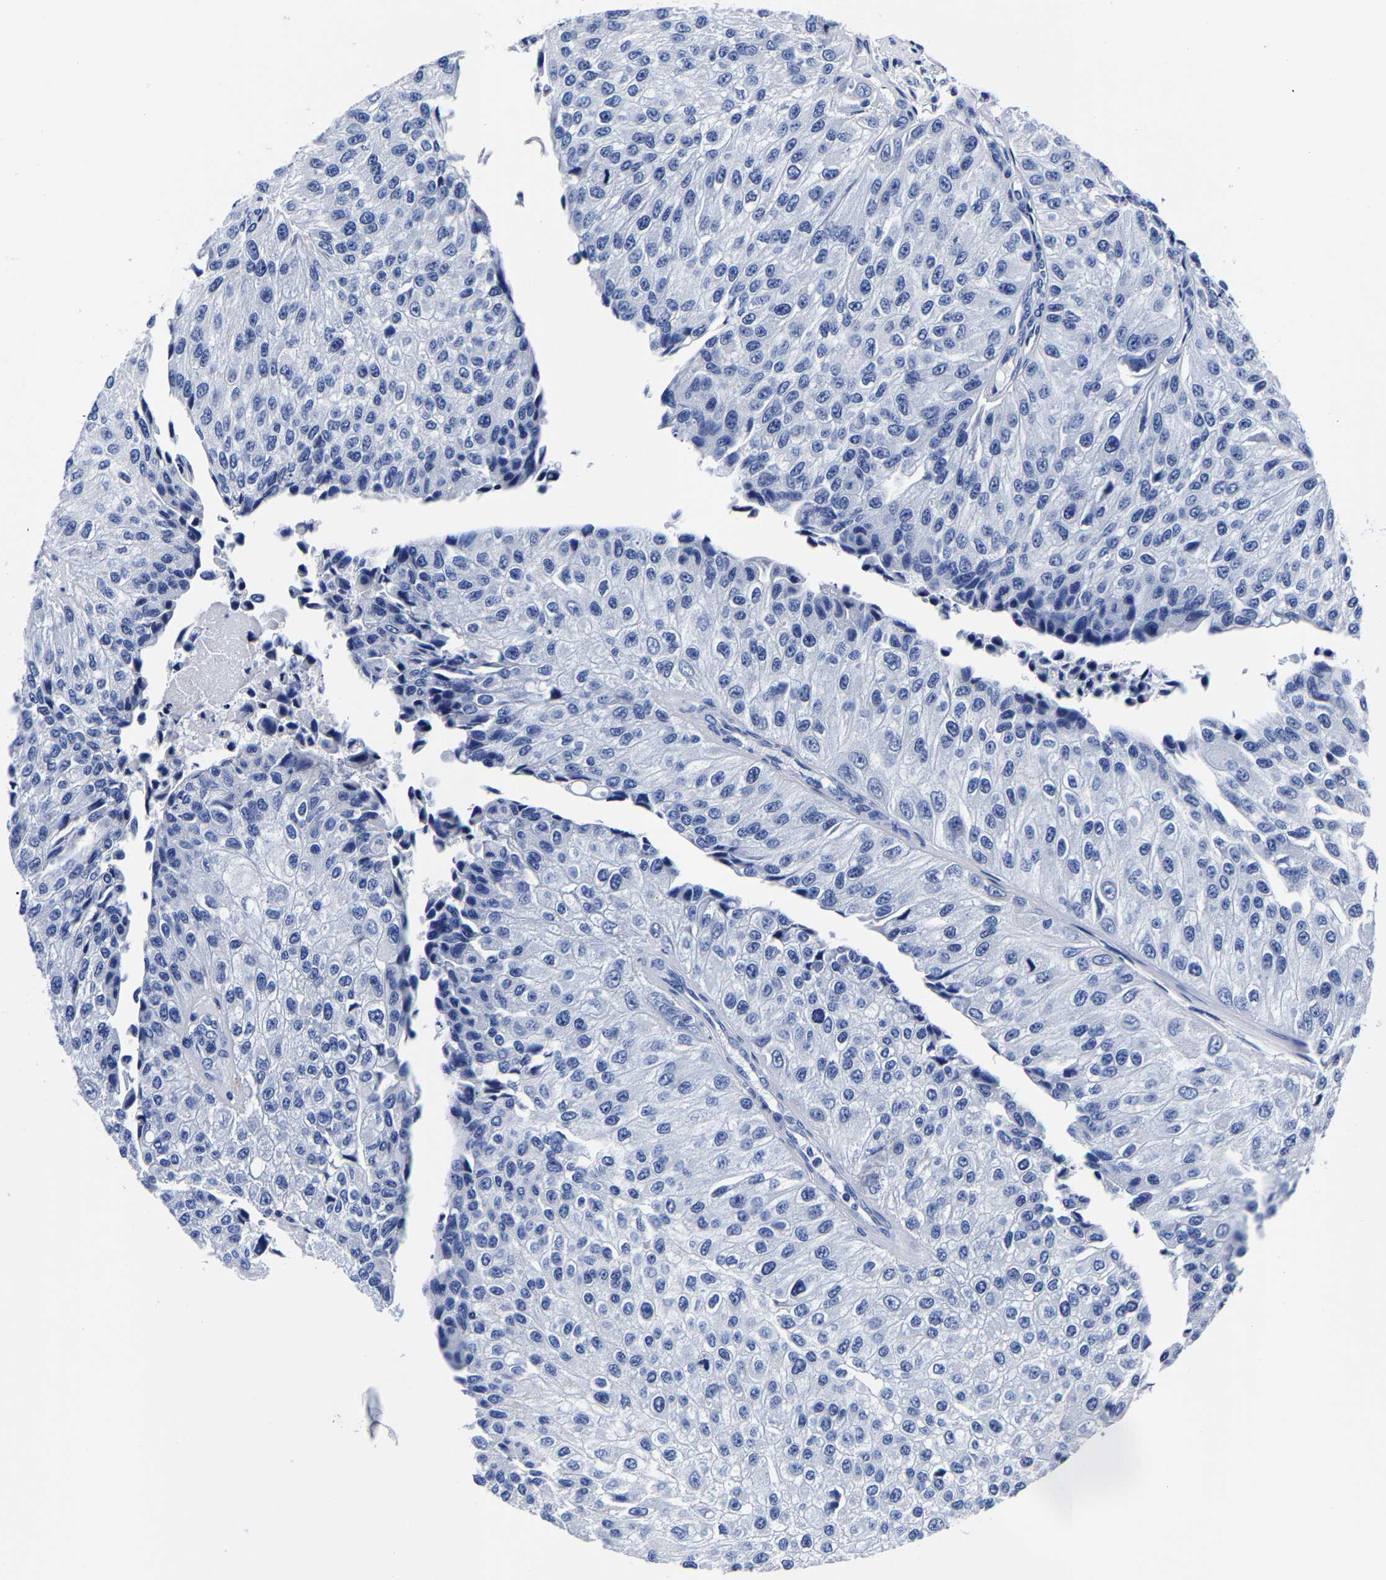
{"staining": {"intensity": "negative", "quantity": "none", "location": "none"}, "tissue": "urothelial cancer", "cell_type": "Tumor cells", "image_type": "cancer", "snomed": [{"axis": "morphology", "description": "Urothelial carcinoma, High grade"}, {"axis": "topography", "description": "Kidney"}, {"axis": "topography", "description": "Urinary bladder"}], "caption": "Tumor cells show no significant staining in urothelial carcinoma (high-grade). The staining is performed using DAB (3,3'-diaminobenzidine) brown chromogen with nuclei counter-stained in using hematoxylin.", "gene": "CPA2", "patient": {"sex": "male", "age": 77}}